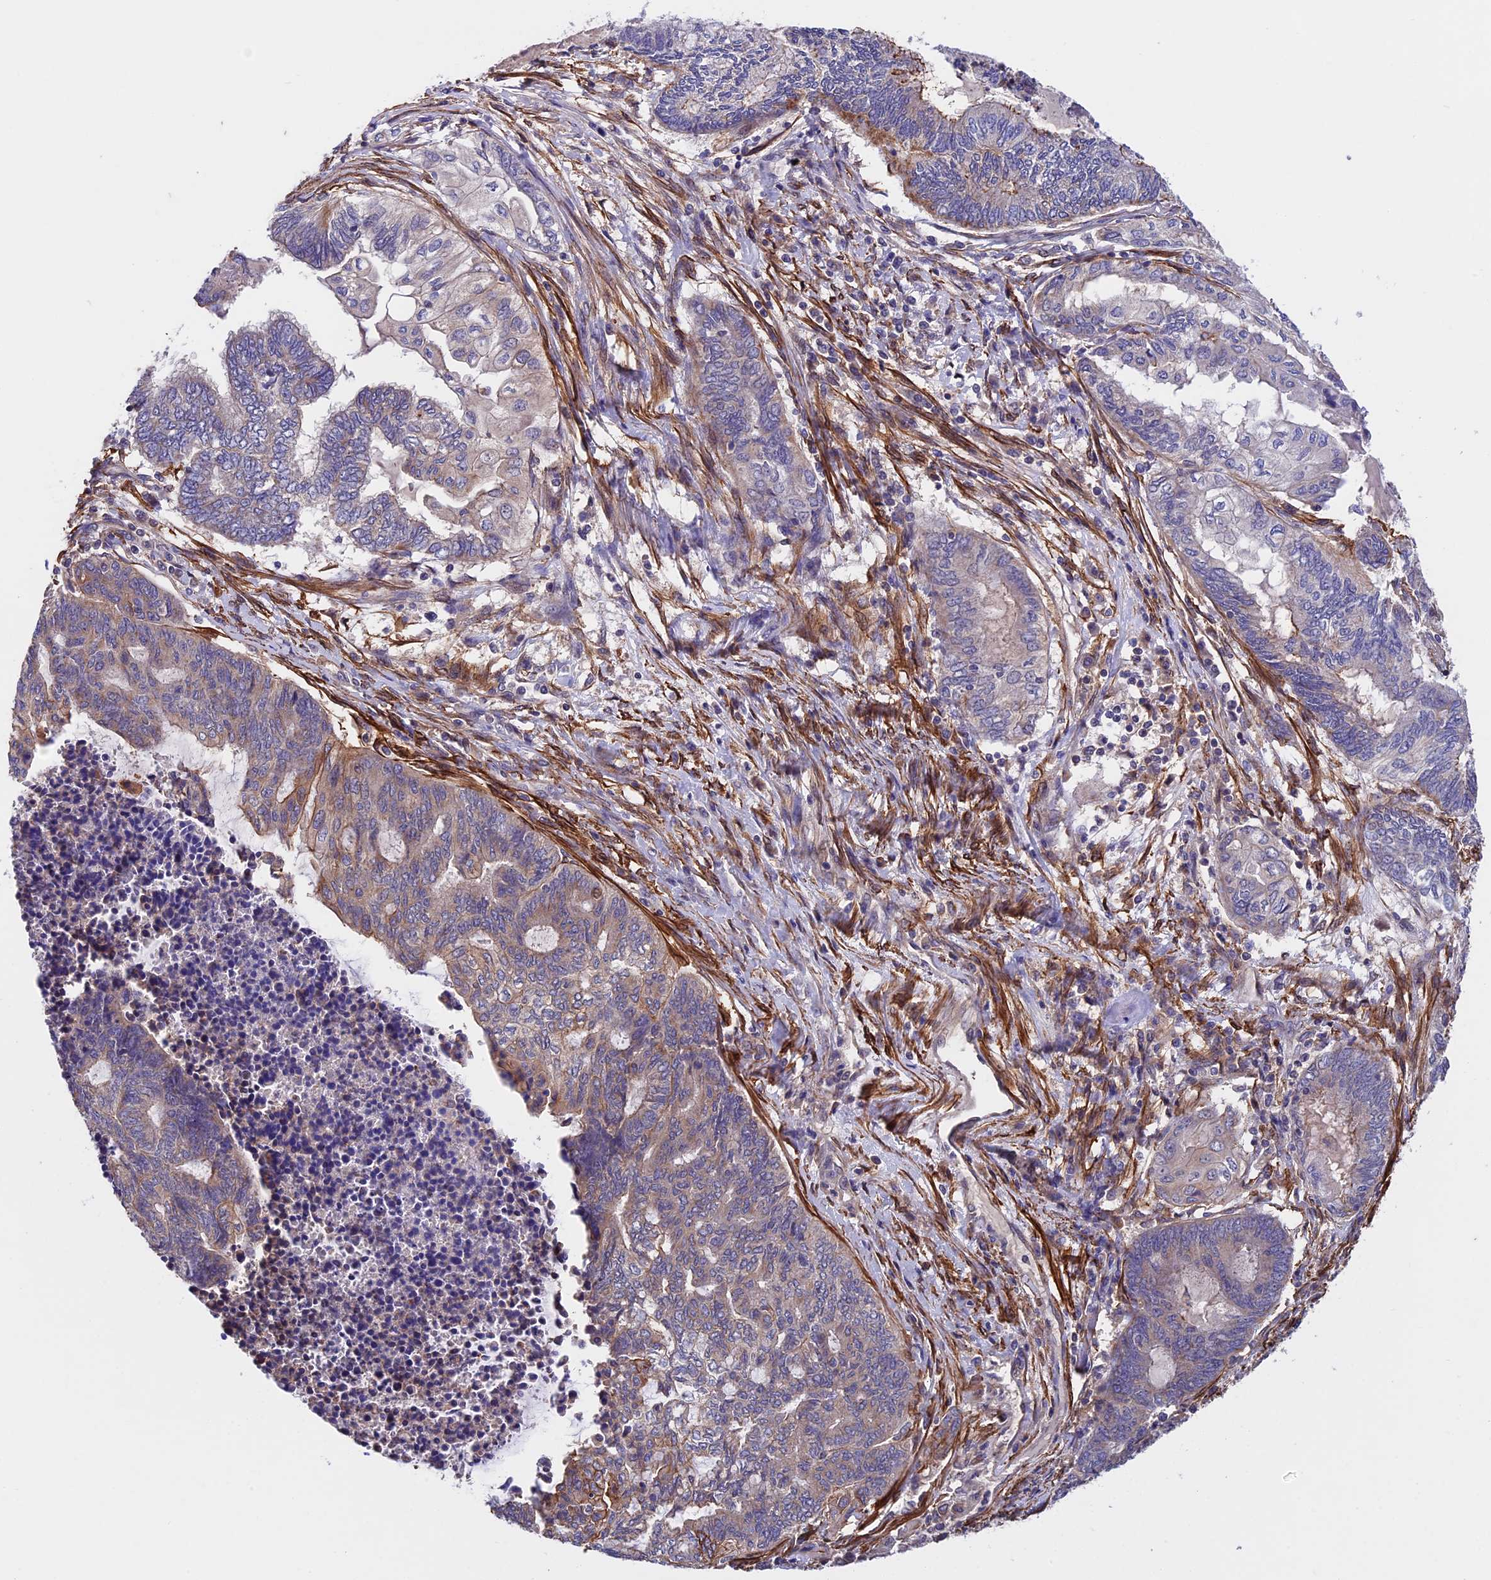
{"staining": {"intensity": "weak", "quantity": "<25%", "location": "cytoplasmic/membranous"}, "tissue": "endometrial cancer", "cell_type": "Tumor cells", "image_type": "cancer", "snomed": [{"axis": "morphology", "description": "Adenocarcinoma, NOS"}, {"axis": "topography", "description": "Uterus"}, {"axis": "topography", "description": "Endometrium"}], "caption": "Protein analysis of endometrial cancer (adenocarcinoma) demonstrates no significant staining in tumor cells.", "gene": "SLC9A5", "patient": {"sex": "female", "age": 70}}